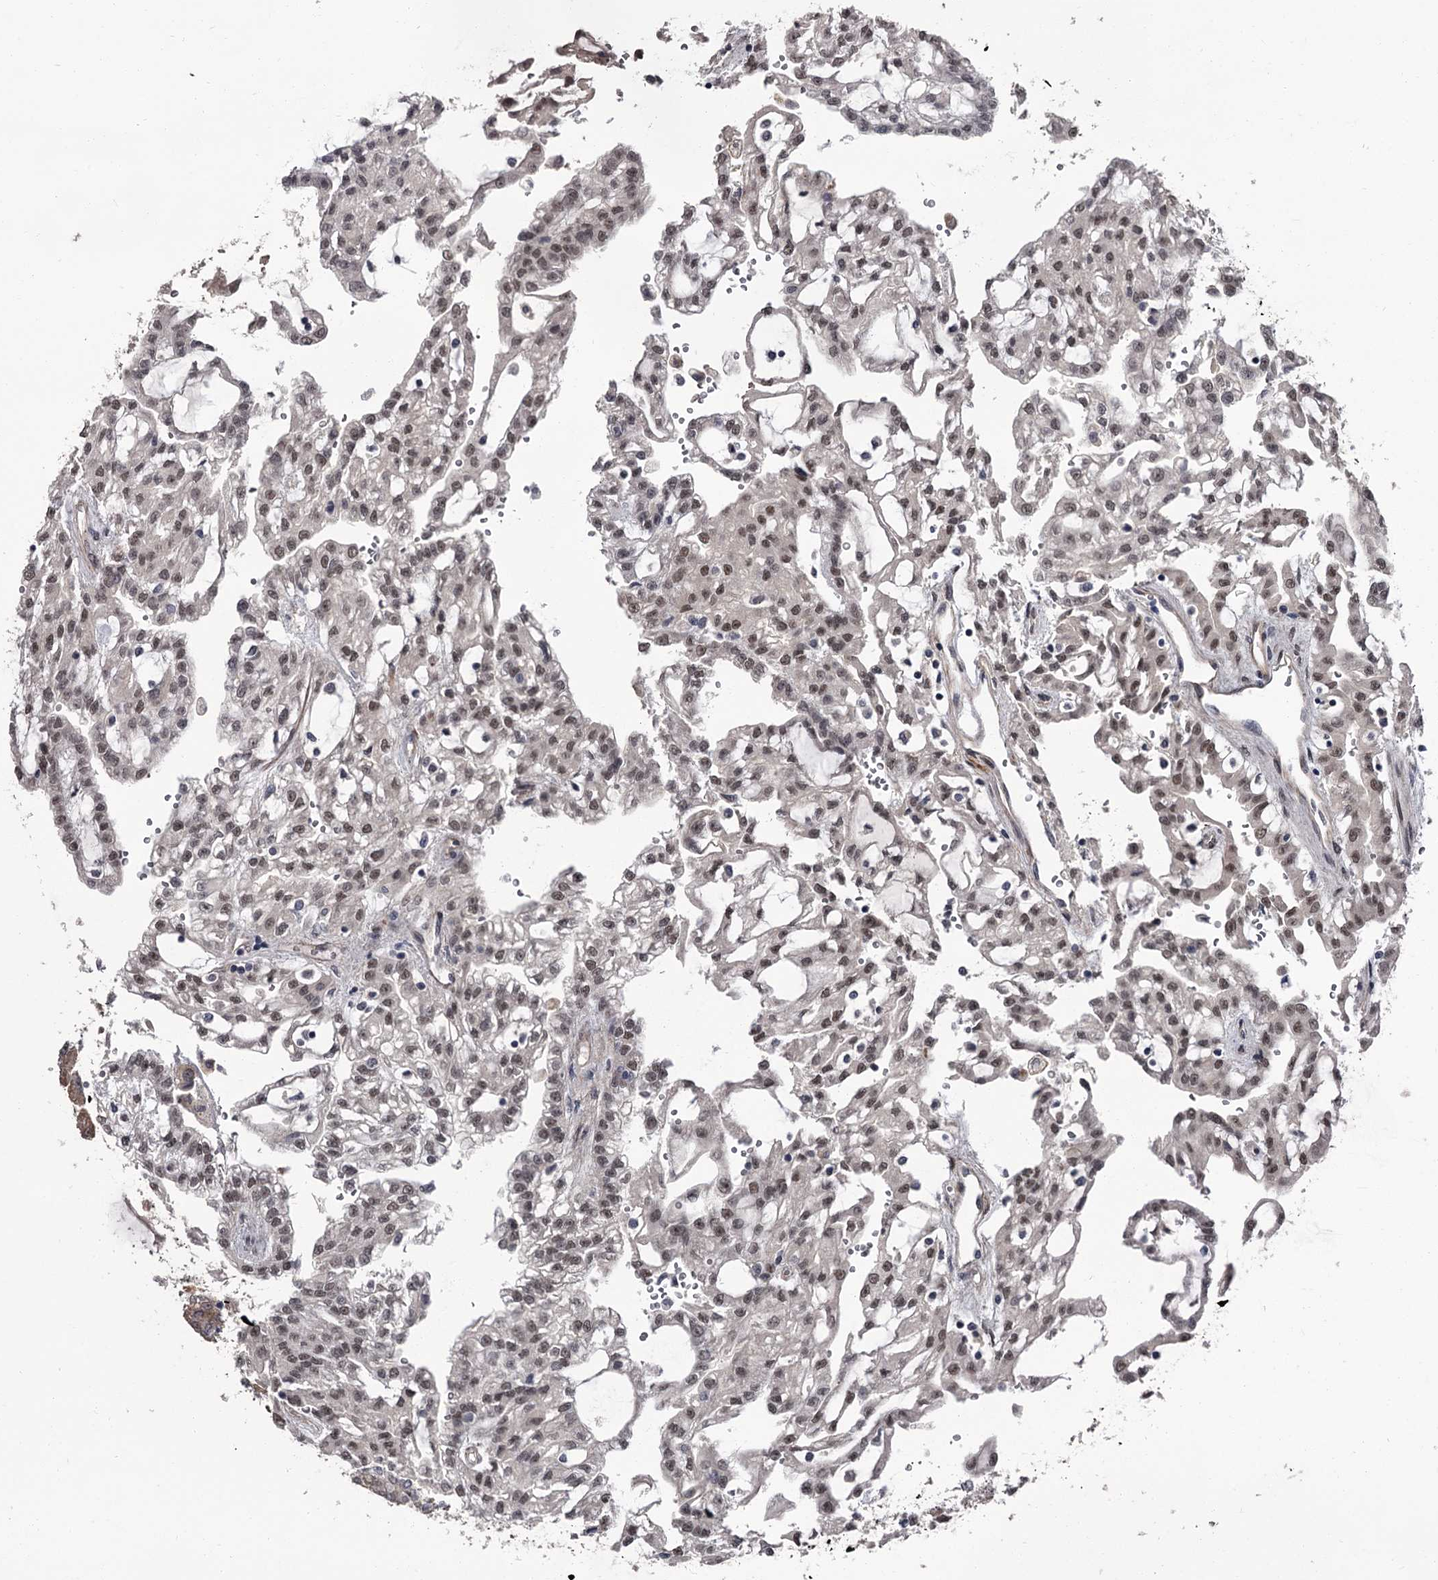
{"staining": {"intensity": "moderate", "quantity": ">75%", "location": "nuclear"}, "tissue": "renal cancer", "cell_type": "Tumor cells", "image_type": "cancer", "snomed": [{"axis": "morphology", "description": "Adenocarcinoma, NOS"}, {"axis": "topography", "description": "Kidney"}], "caption": "Immunohistochemistry photomicrograph of human adenocarcinoma (renal) stained for a protein (brown), which shows medium levels of moderate nuclear expression in approximately >75% of tumor cells.", "gene": "PRPF40B", "patient": {"sex": "male", "age": 63}}